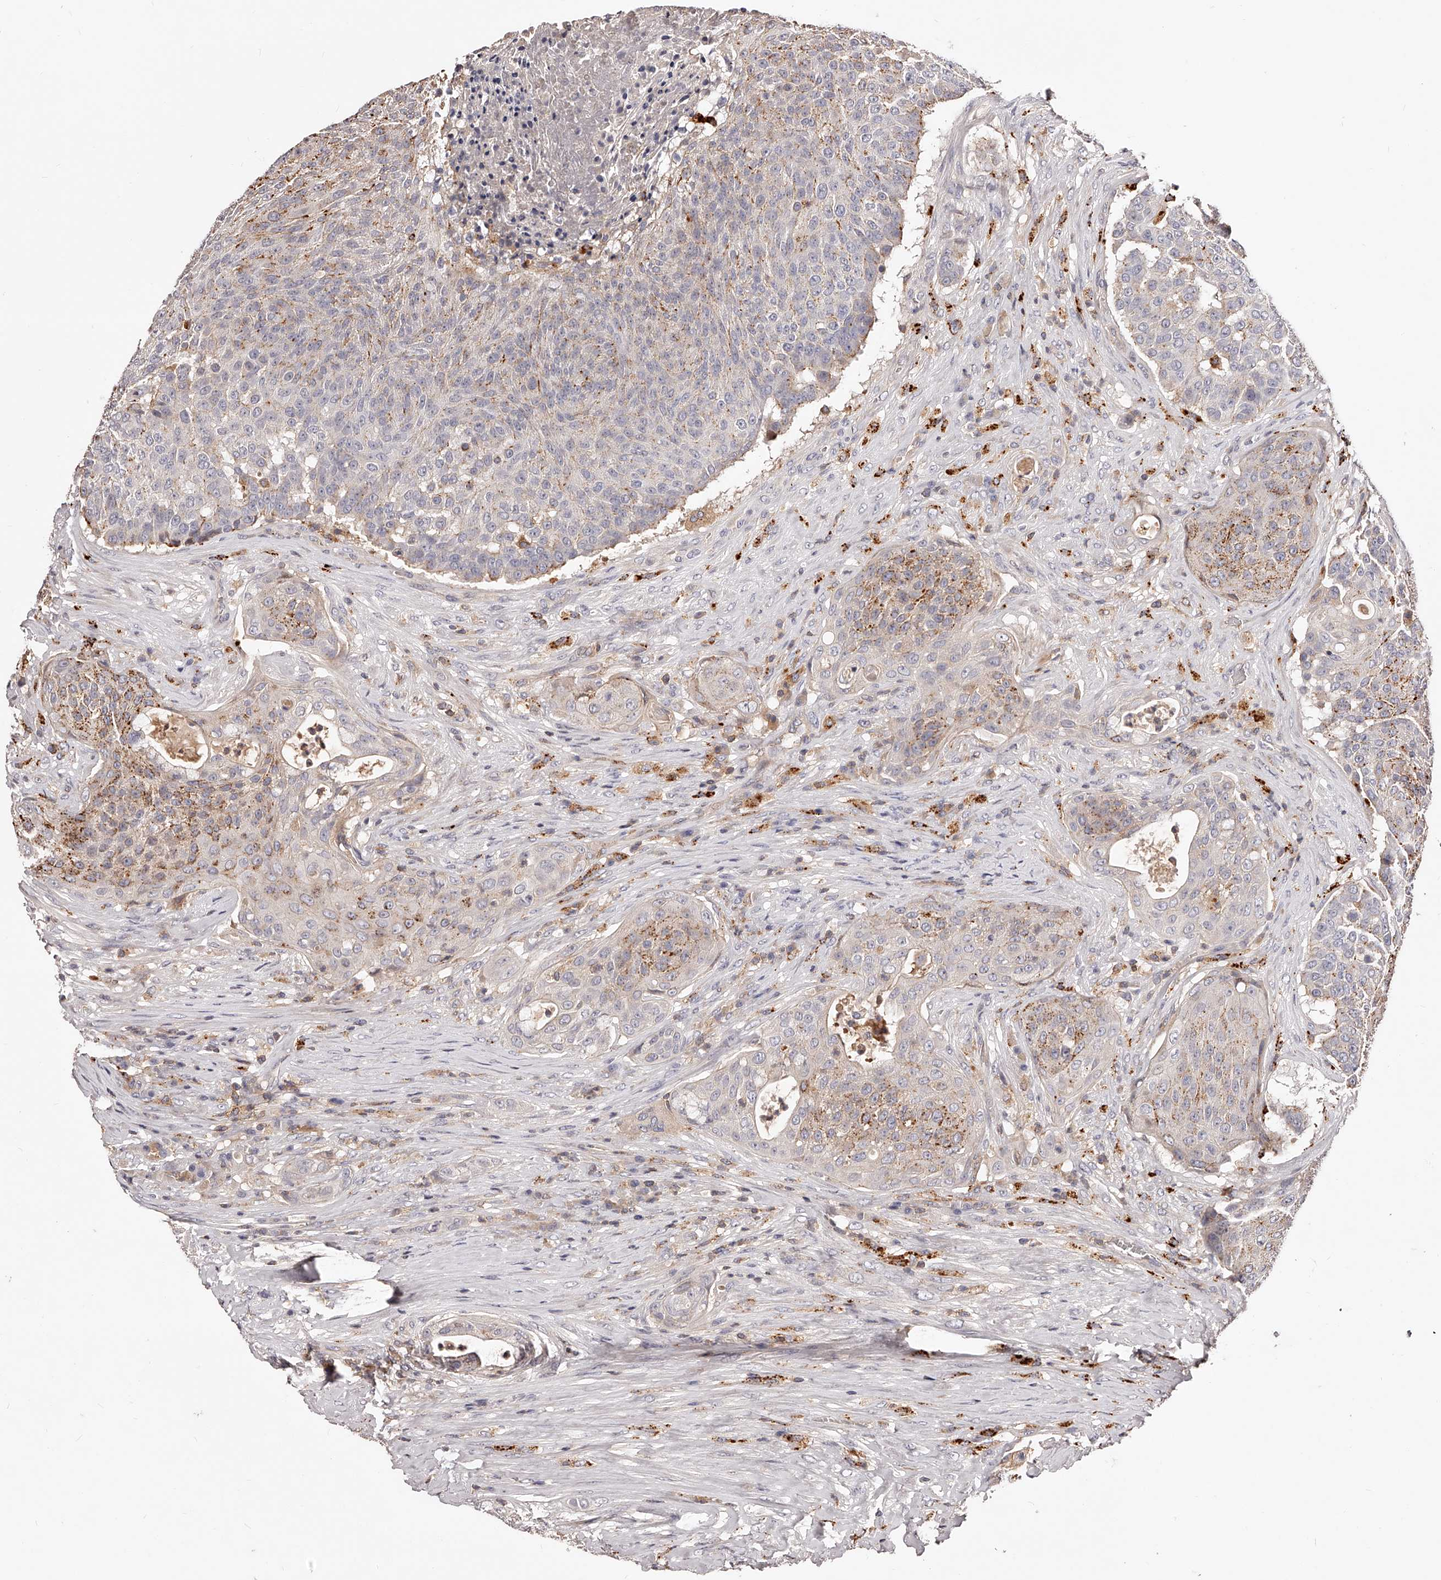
{"staining": {"intensity": "moderate", "quantity": "<25%", "location": "cytoplasmic/membranous"}, "tissue": "urothelial cancer", "cell_type": "Tumor cells", "image_type": "cancer", "snomed": [{"axis": "morphology", "description": "Urothelial carcinoma, High grade"}, {"axis": "topography", "description": "Urinary bladder"}], "caption": "The image shows staining of urothelial cancer, revealing moderate cytoplasmic/membranous protein positivity (brown color) within tumor cells. The staining is performed using DAB brown chromogen to label protein expression. The nuclei are counter-stained blue using hematoxylin.", "gene": "PHACTR1", "patient": {"sex": "female", "age": 63}}